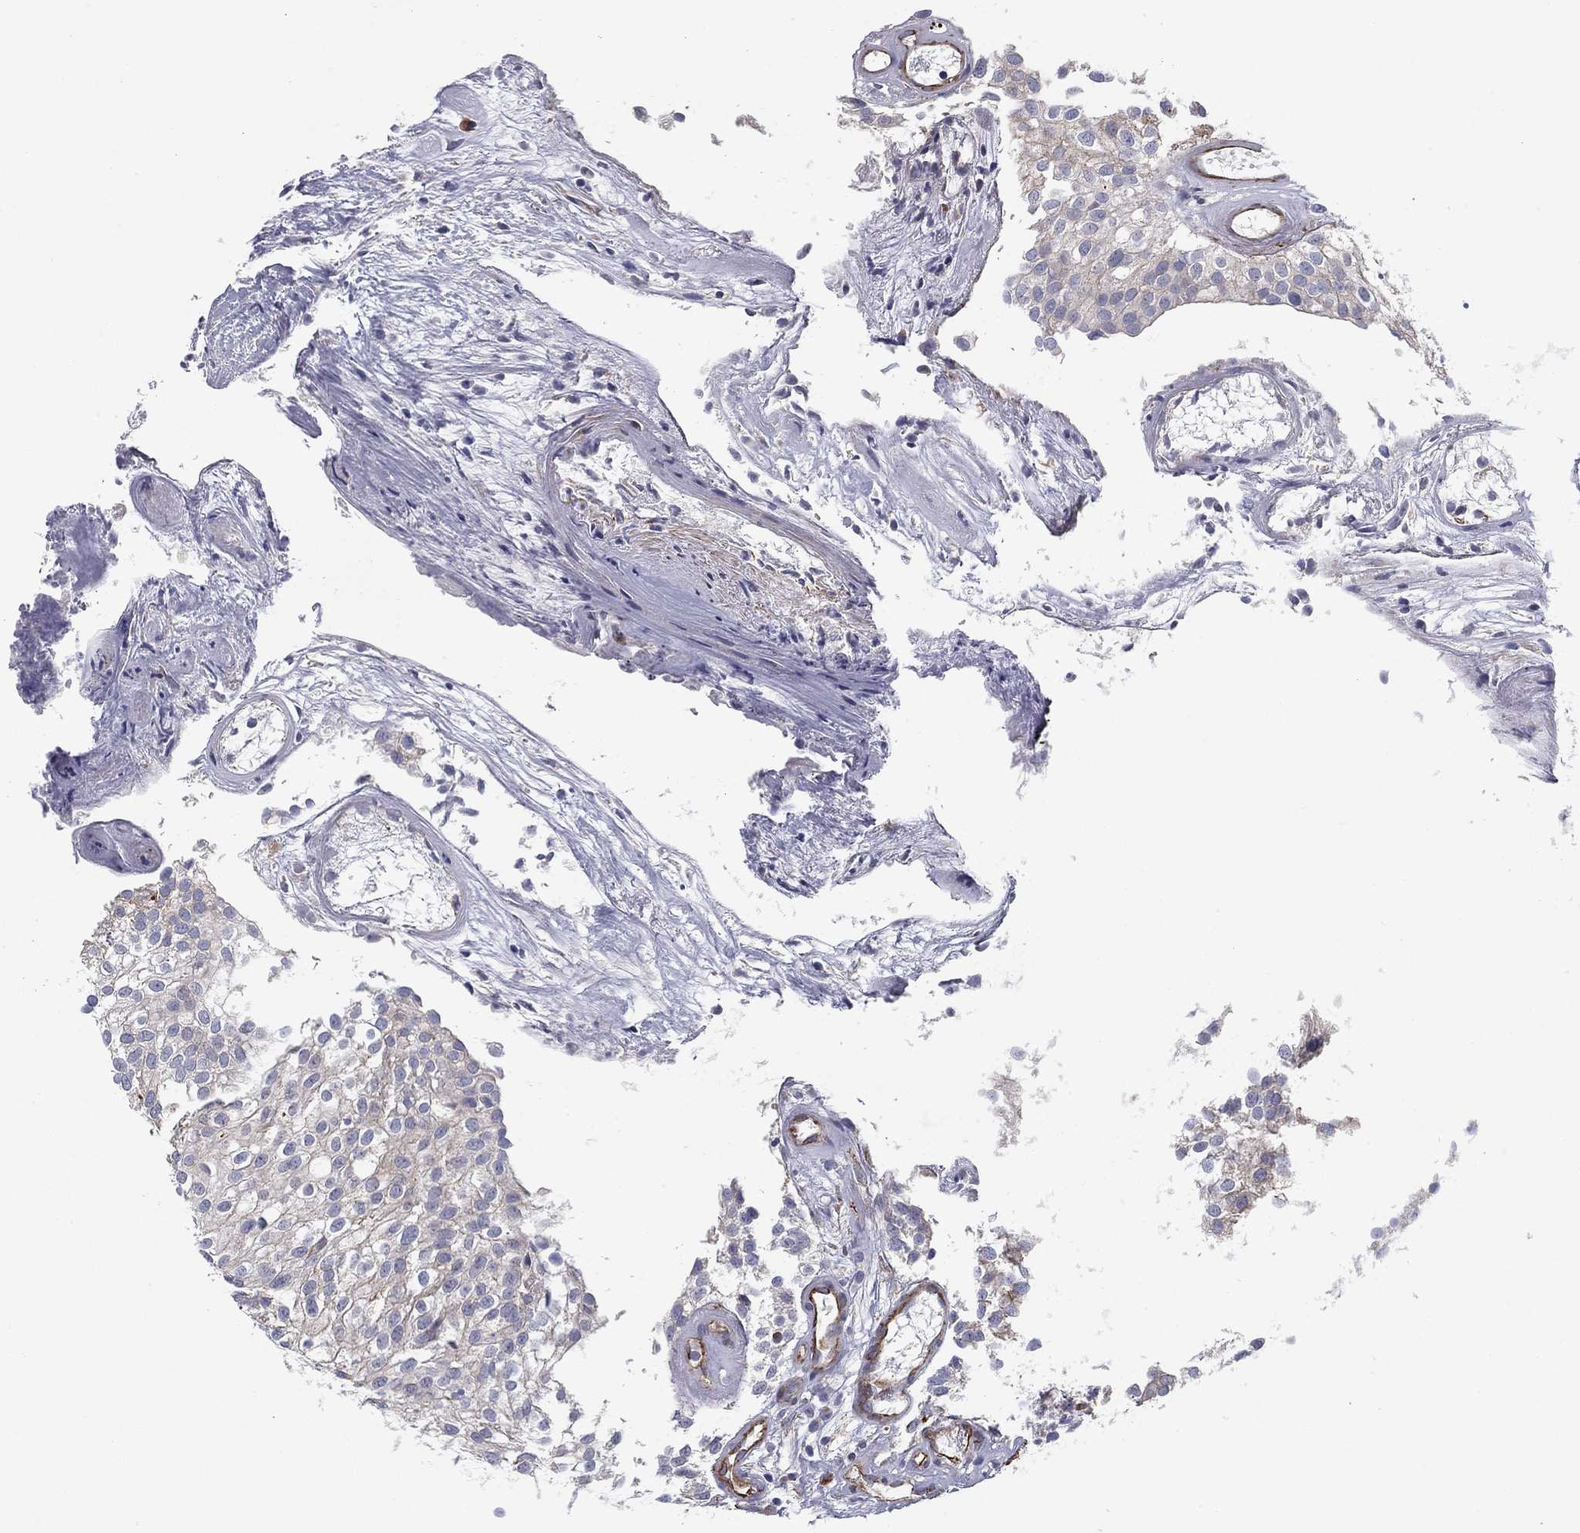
{"staining": {"intensity": "negative", "quantity": "none", "location": "none"}, "tissue": "urothelial cancer", "cell_type": "Tumor cells", "image_type": "cancer", "snomed": [{"axis": "morphology", "description": "Urothelial carcinoma, High grade"}, {"axis": "topography", "description": "Urinary bladder"}], "caption": "Immunohistochemistry (IHC) of human urothelial cancer reveals no positivity in tumor cells.", "gene": "CLSTN1", "patient": {"sex": "female", "age": 79}}